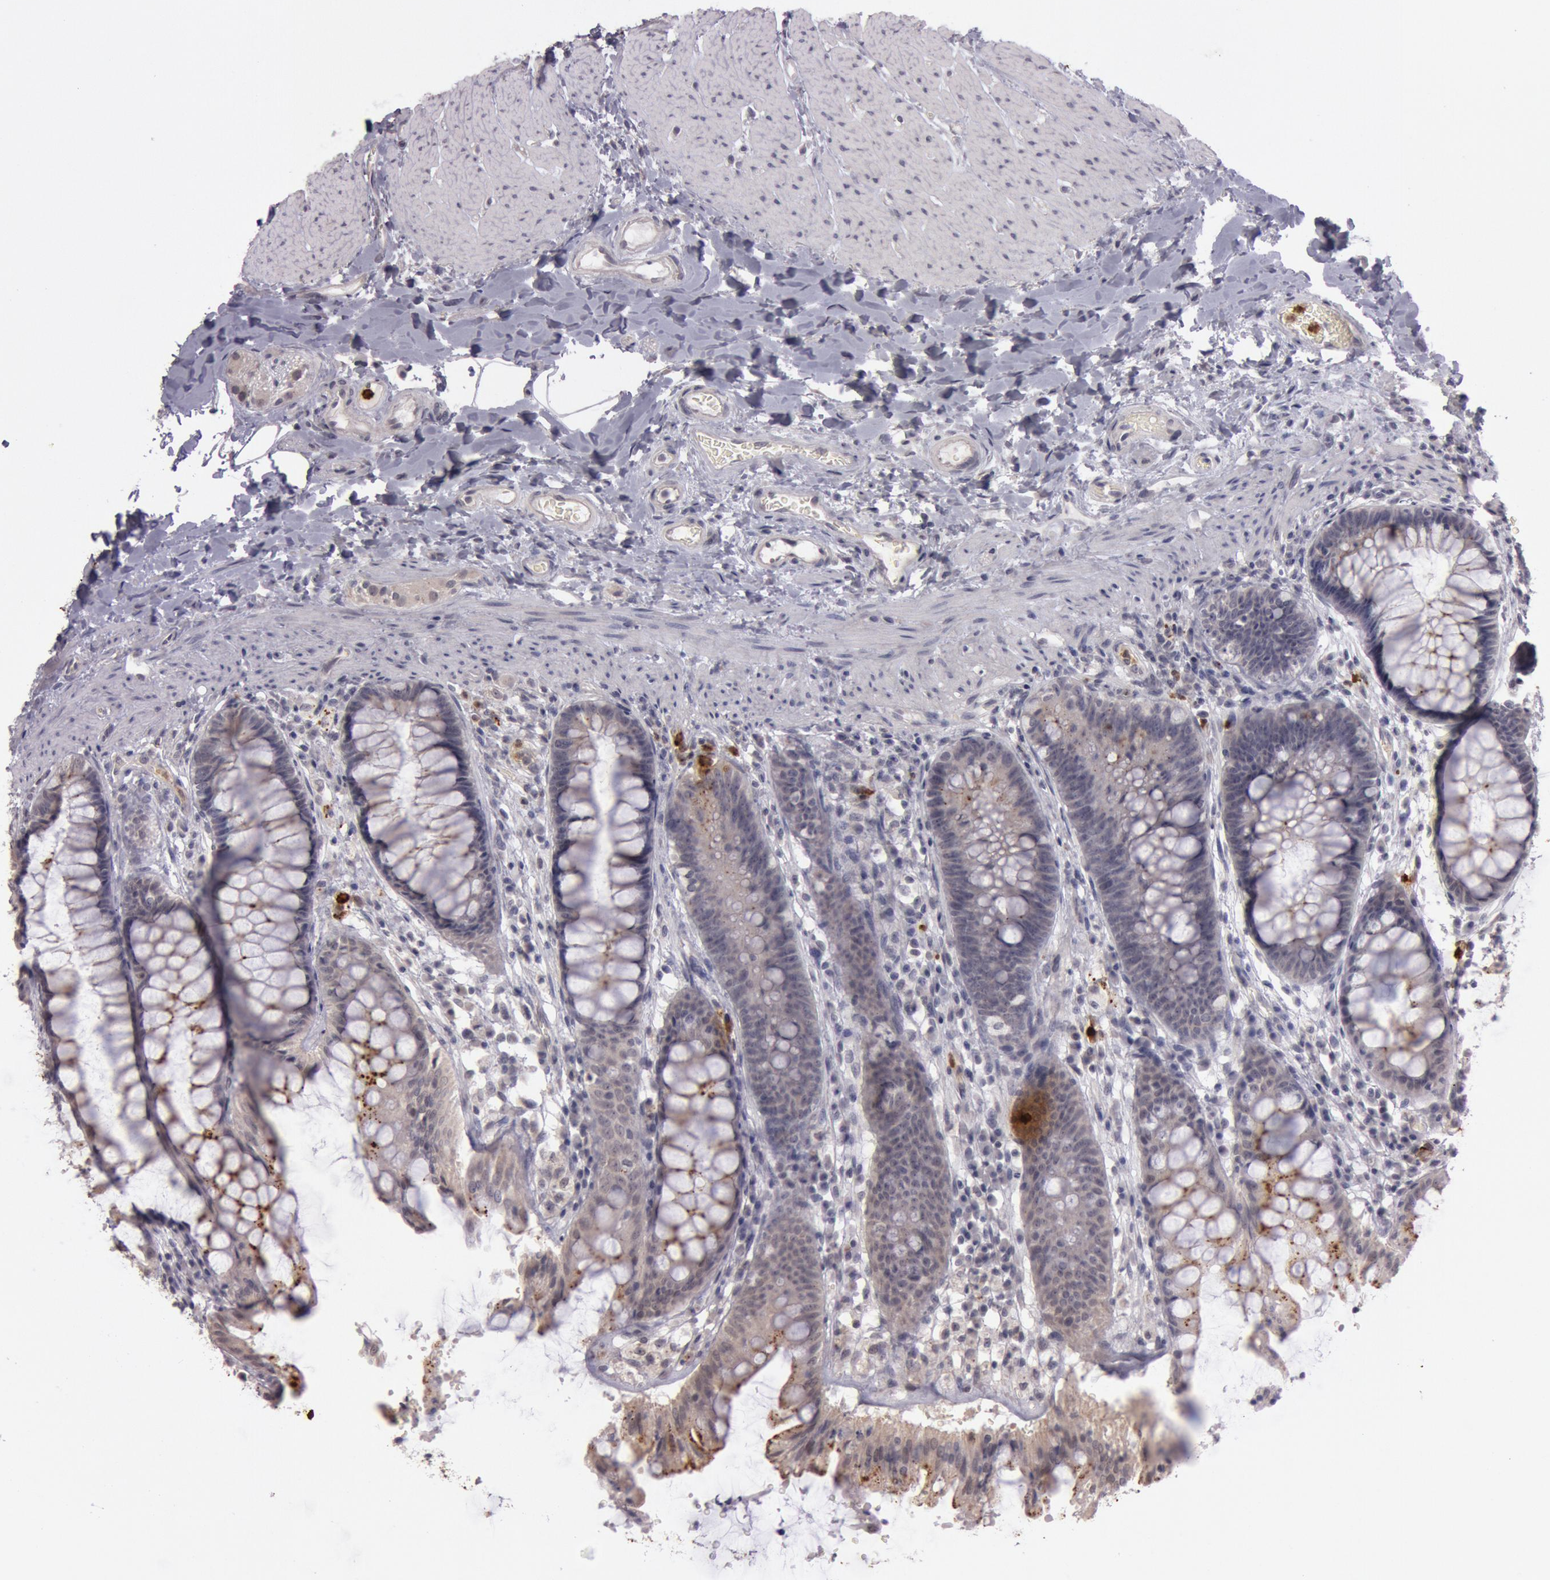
{"staining": {"intensity": "negative", "quantity": "none", "location": "none"}, "tissue": "rectum", "cell_type": "Glandular cells", "image_type": "normal", "snomed": [{"axis": "morphology", "description": "Normal tissue, NOS"}, {"axis": "topography", "description": "Rectum"}], "caption": "Immunohistochemistry histopathology image of normal rectum: human rectum stained with DAB displays no significant protein positivity in glandular cells.", "gene": "KDM6A", "patient": {"sex": "female", "age": 46}}